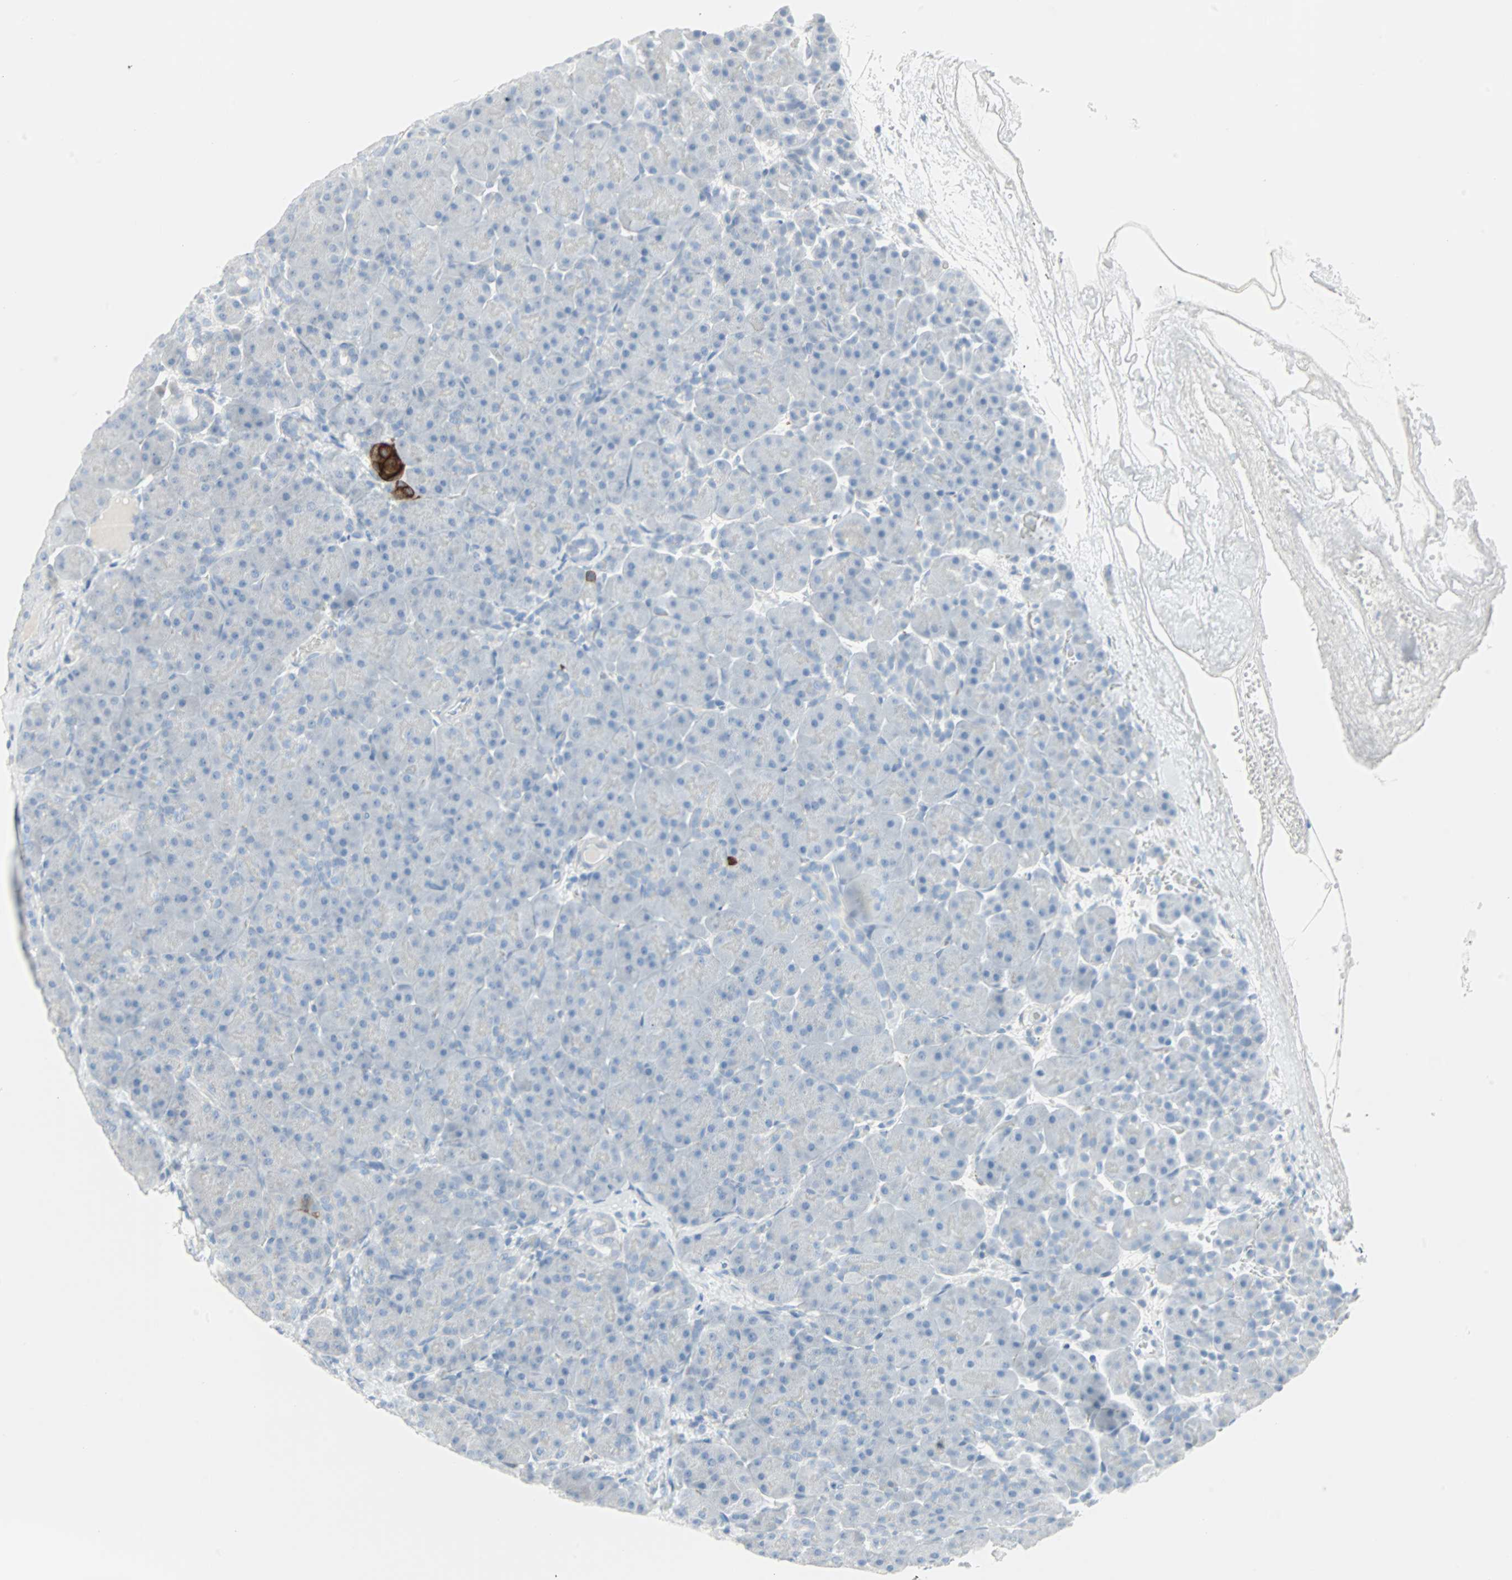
{"staining": {"intensity": "negative", "quantity": "none", "location": "none"}, "tissue": "pancreas", "cell_type": "Exocrine glandular cells", "image_type": "normal", "snomed": [{"axis": "morphology", "description": "Normal tissue, NOS"}, {"axis": "topography", "description": "Pancreas"}], "caption": "IHC of unremarkable pancreas reveals no expression in exocrine glandular cells.", "gene": "STX1A", "patient": {"sex": "male", "age": 66}}